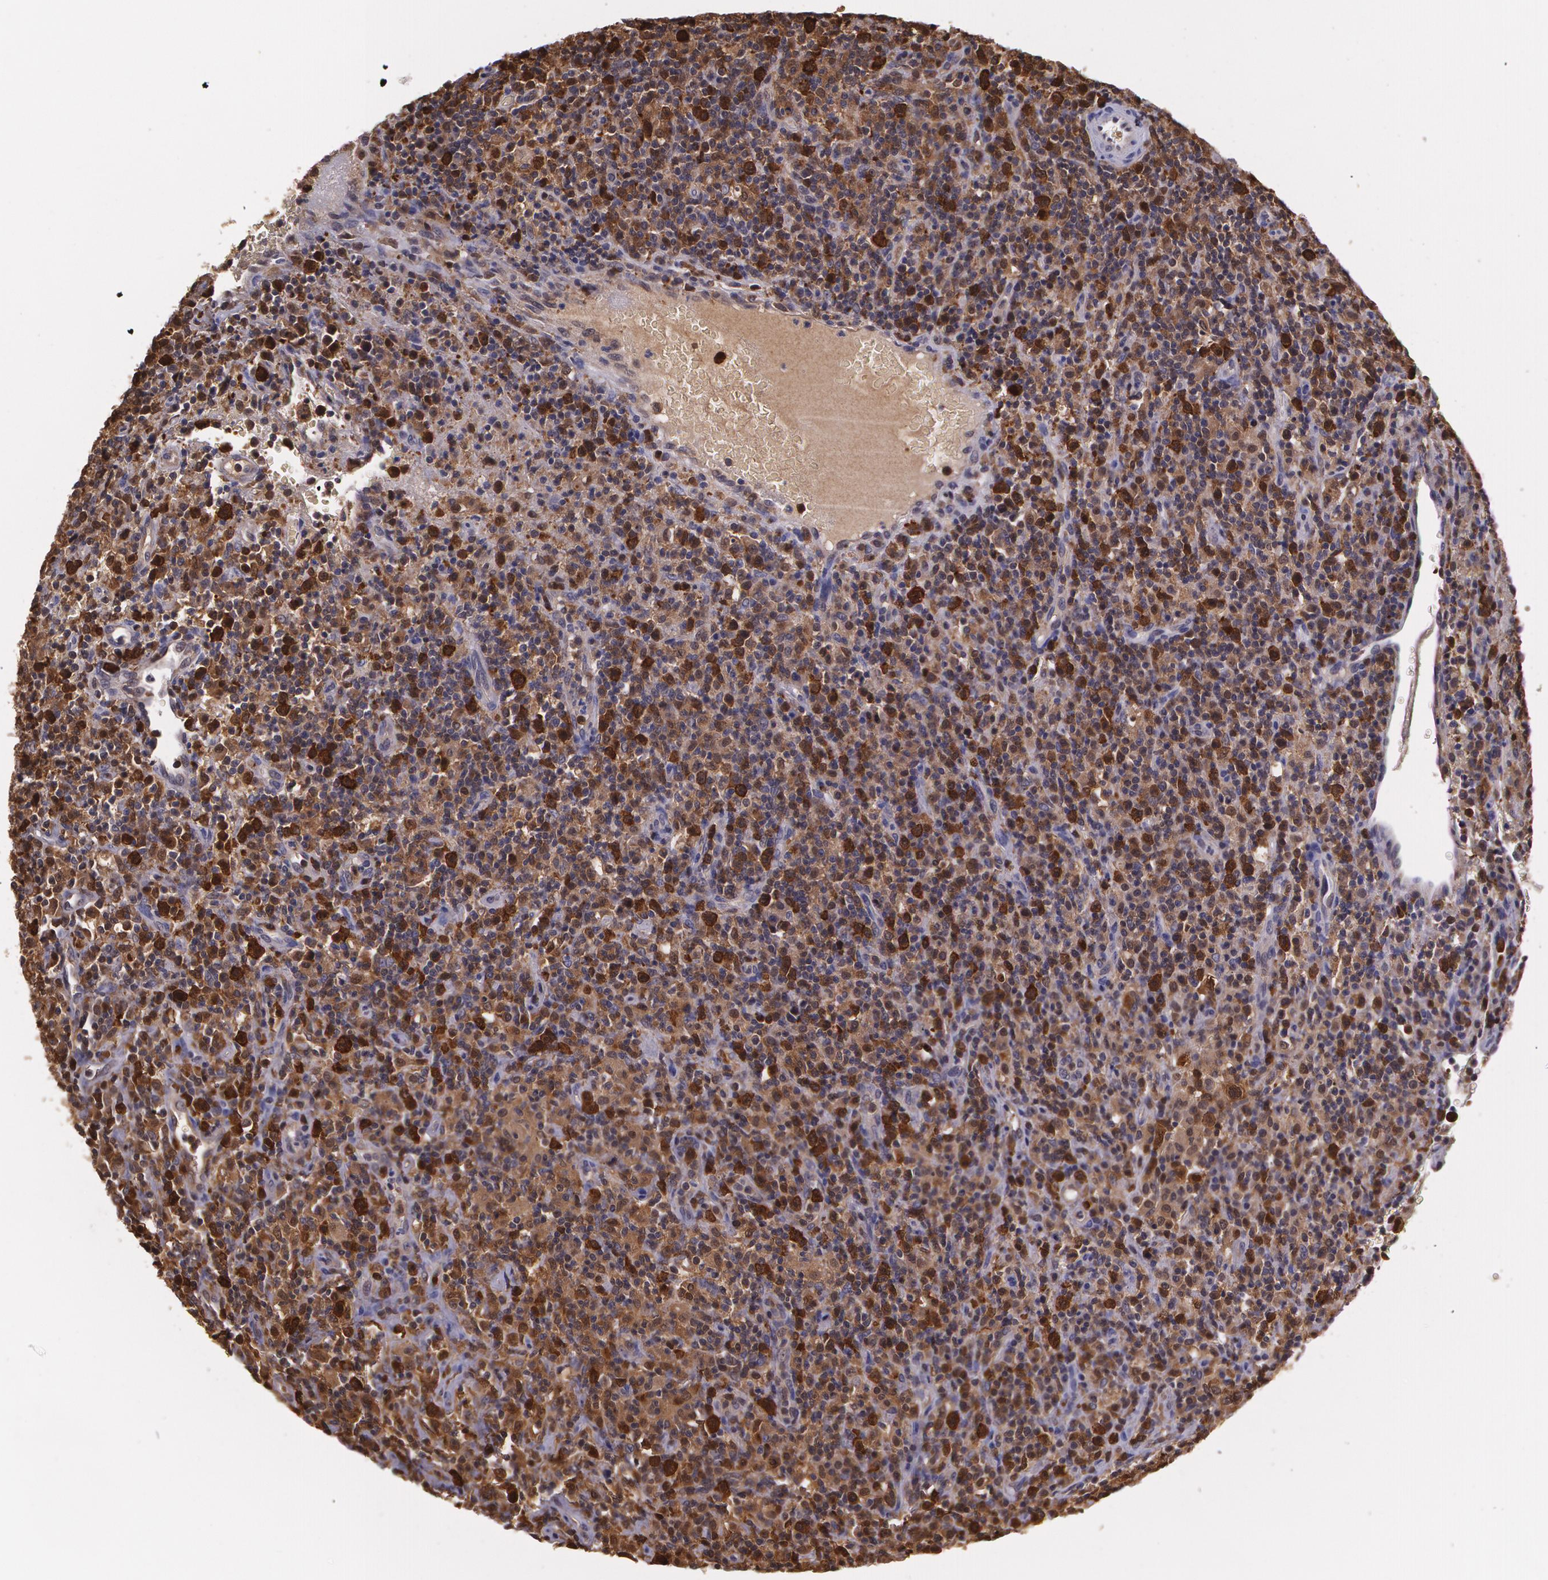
{"staining": {"intensity": "moderate", "quantity": ">75%", "location": "cytoplasmic/membranous,nuclear"}, "tissue": "lymphoma", "cell_type": "Tumor cells", "image_type": "cancer", "snomed": [{"axis": "morphology", "description": "Hodgkin's disease, NOS"}, {"axis": "topography", "description": "Lymph node"}], "caption": "Immunohistochemical staining of human lymphoma reveals moderate cytoplasmic/membranous and nuclear protein staining in approximately >75% of tumor cells. (IHC, brightfield microscopy, high magnification).", "gene": "HSPH1", "patient": {"sex": "male", "age": 65}}